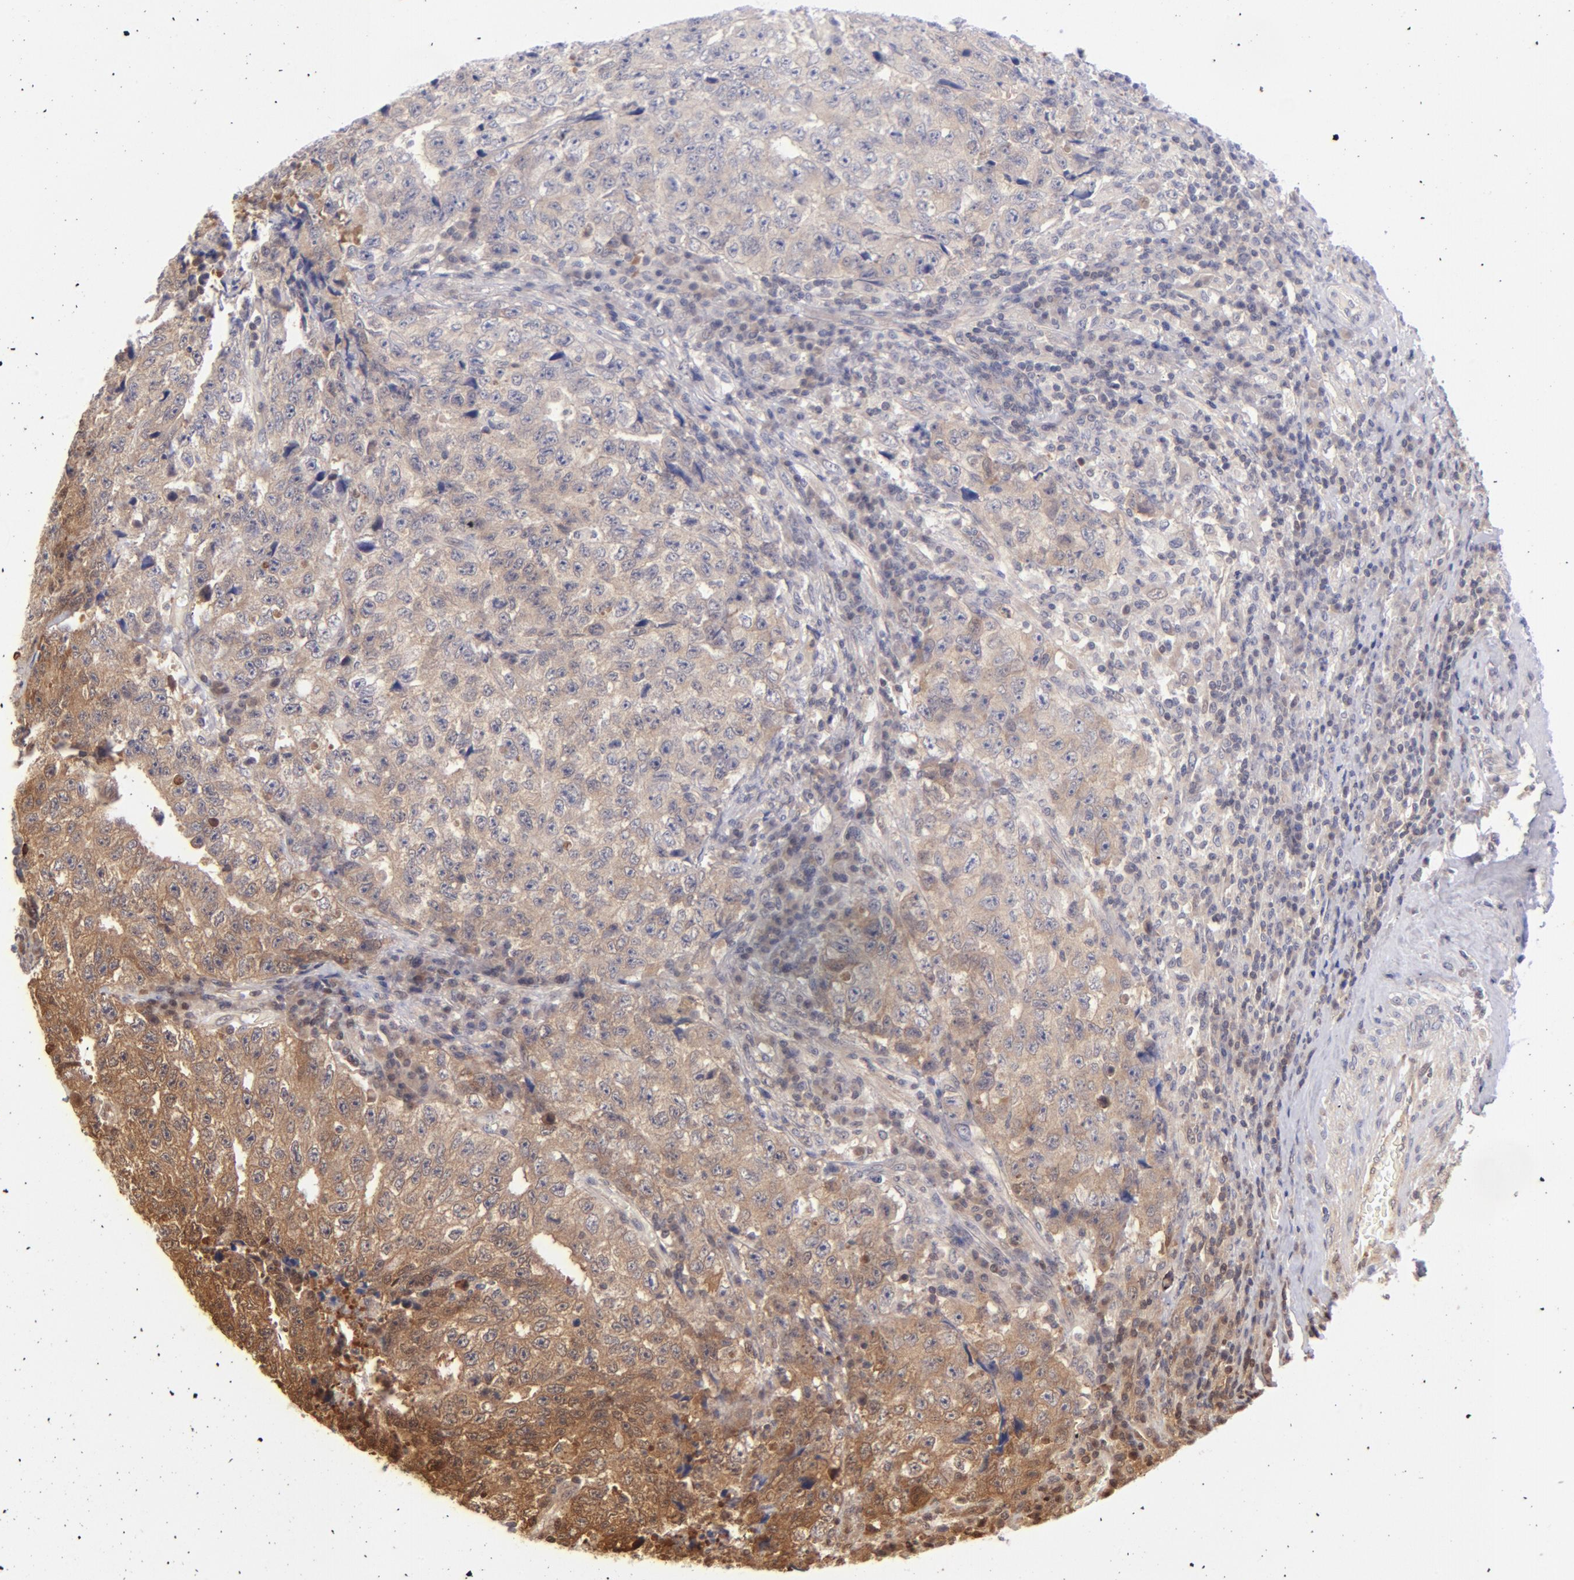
{"staining": {"intensity": "weak", "quantity": ">75%", "location": "cytoplasmic/membranous"}, "tissue": "testis cancer", "cell_type": "Tumor cells", "image_type": "cancer", "snomed": [{"axis": "morphology", "description": "Necrosis, NOS"}, {"axis": "morphology", "description": "Carcinoma, Embryonal, NOS"}, {"axis": "topography", "description": "Testis"}], "caption": "Immunohistochemical staining of testis cancer demonstrates low levels of weak cytoplasmic/membranous protein staining in approximately >75% of tumor cells.", "gene": "YWHAB", "patient": {"sex": "male", "age": 19}}